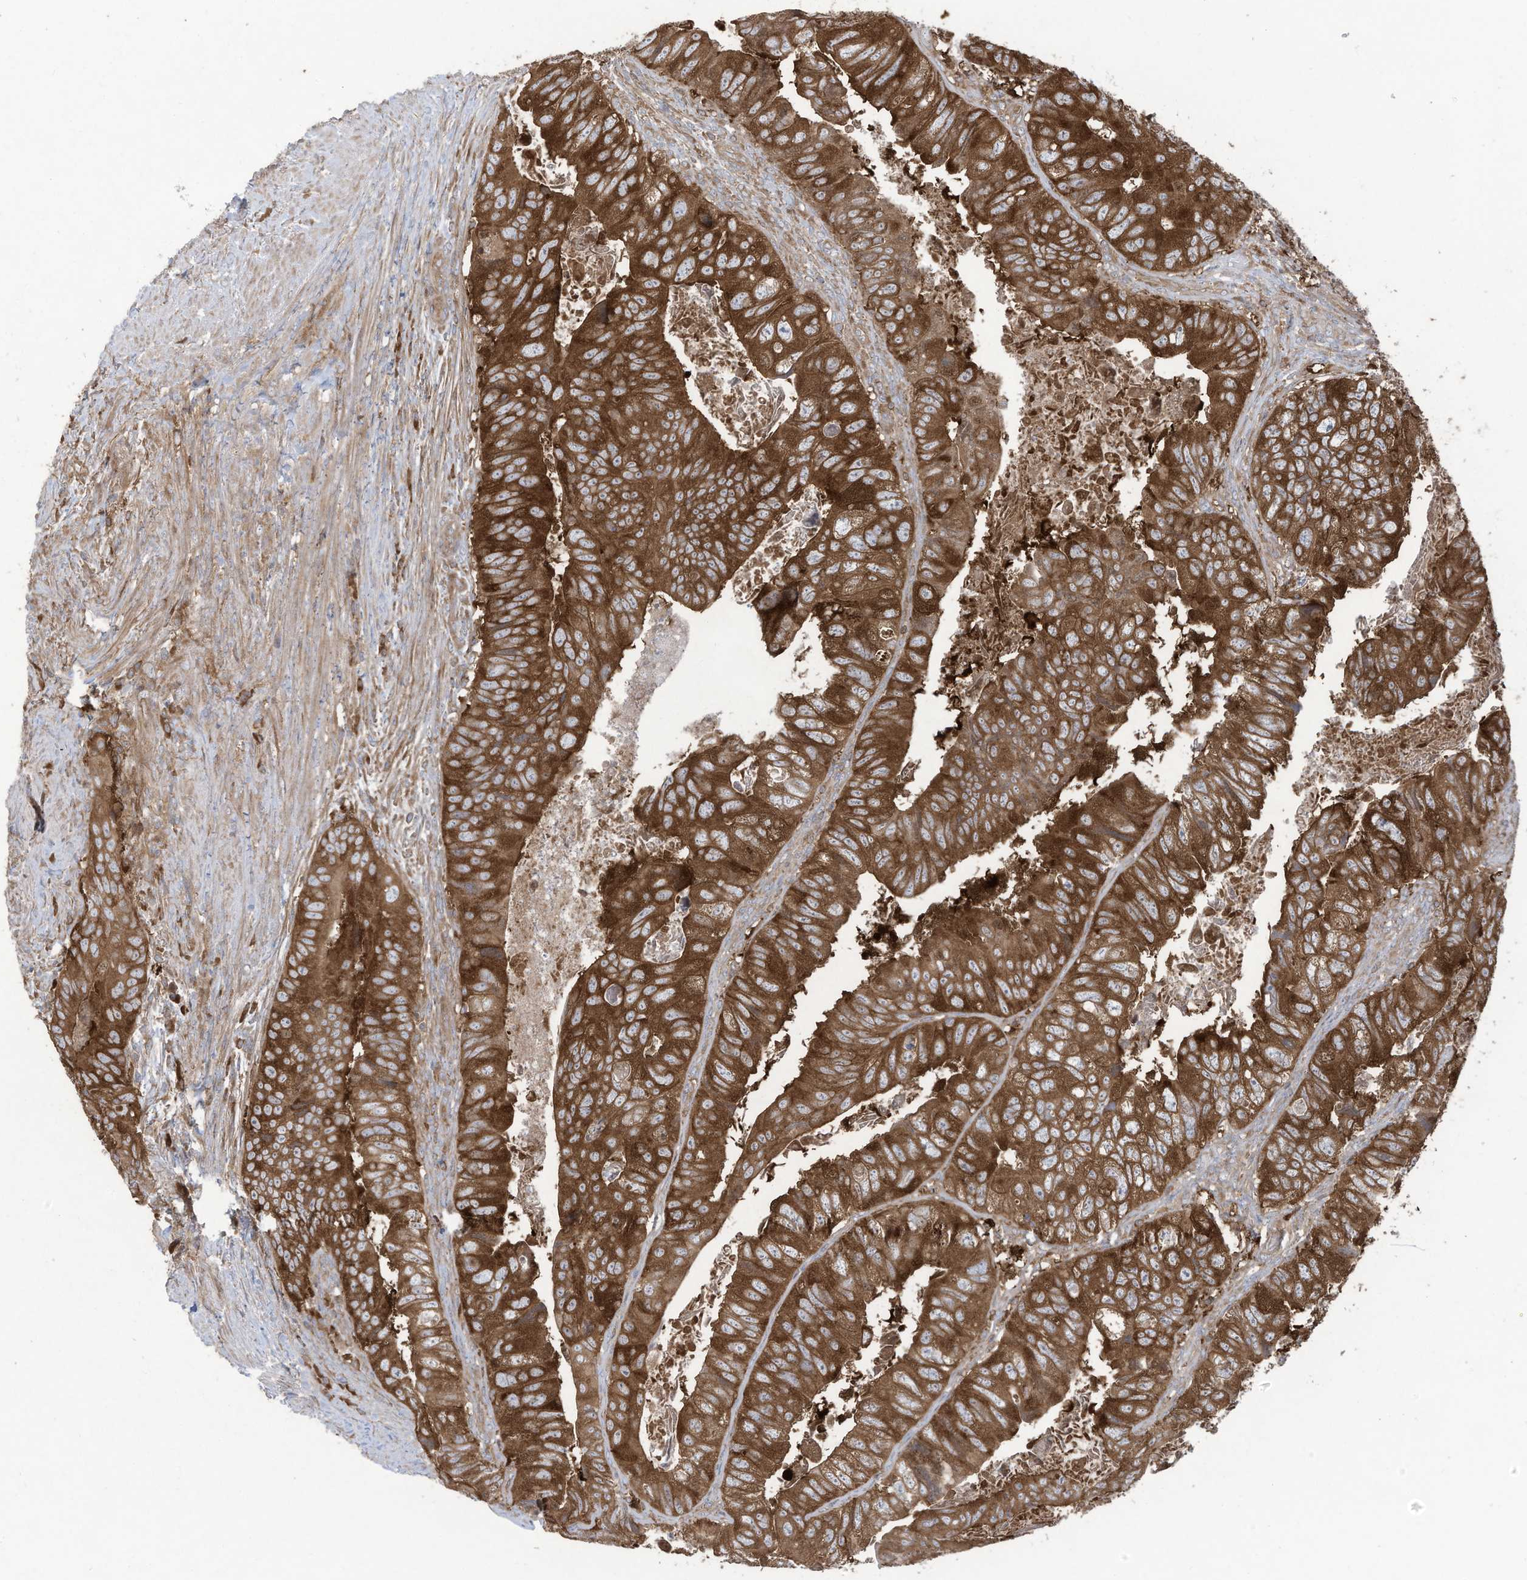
{"staining": {"intensity": "moderate", "quantity": ">75%", "location": "cytoplasmic/membranous"}, "tissue": "colorectal cancer", "cell_type": "Tumor cells", "image_type": "cancer", "snomed": [{"axis": "morphology", "description": "Adenocarcinoma, NOS"}, {"axis": "topography", "description": "Rectum"}], "caption": "IHC (DAB) staining of adenocarcinoma (colorectal) exhibits moderate cytoplasmic/membranous protein staining in approximately >75% of tumor cells.", "gene": "OLA1", "patient": {"sex": "male", "age": 63}}